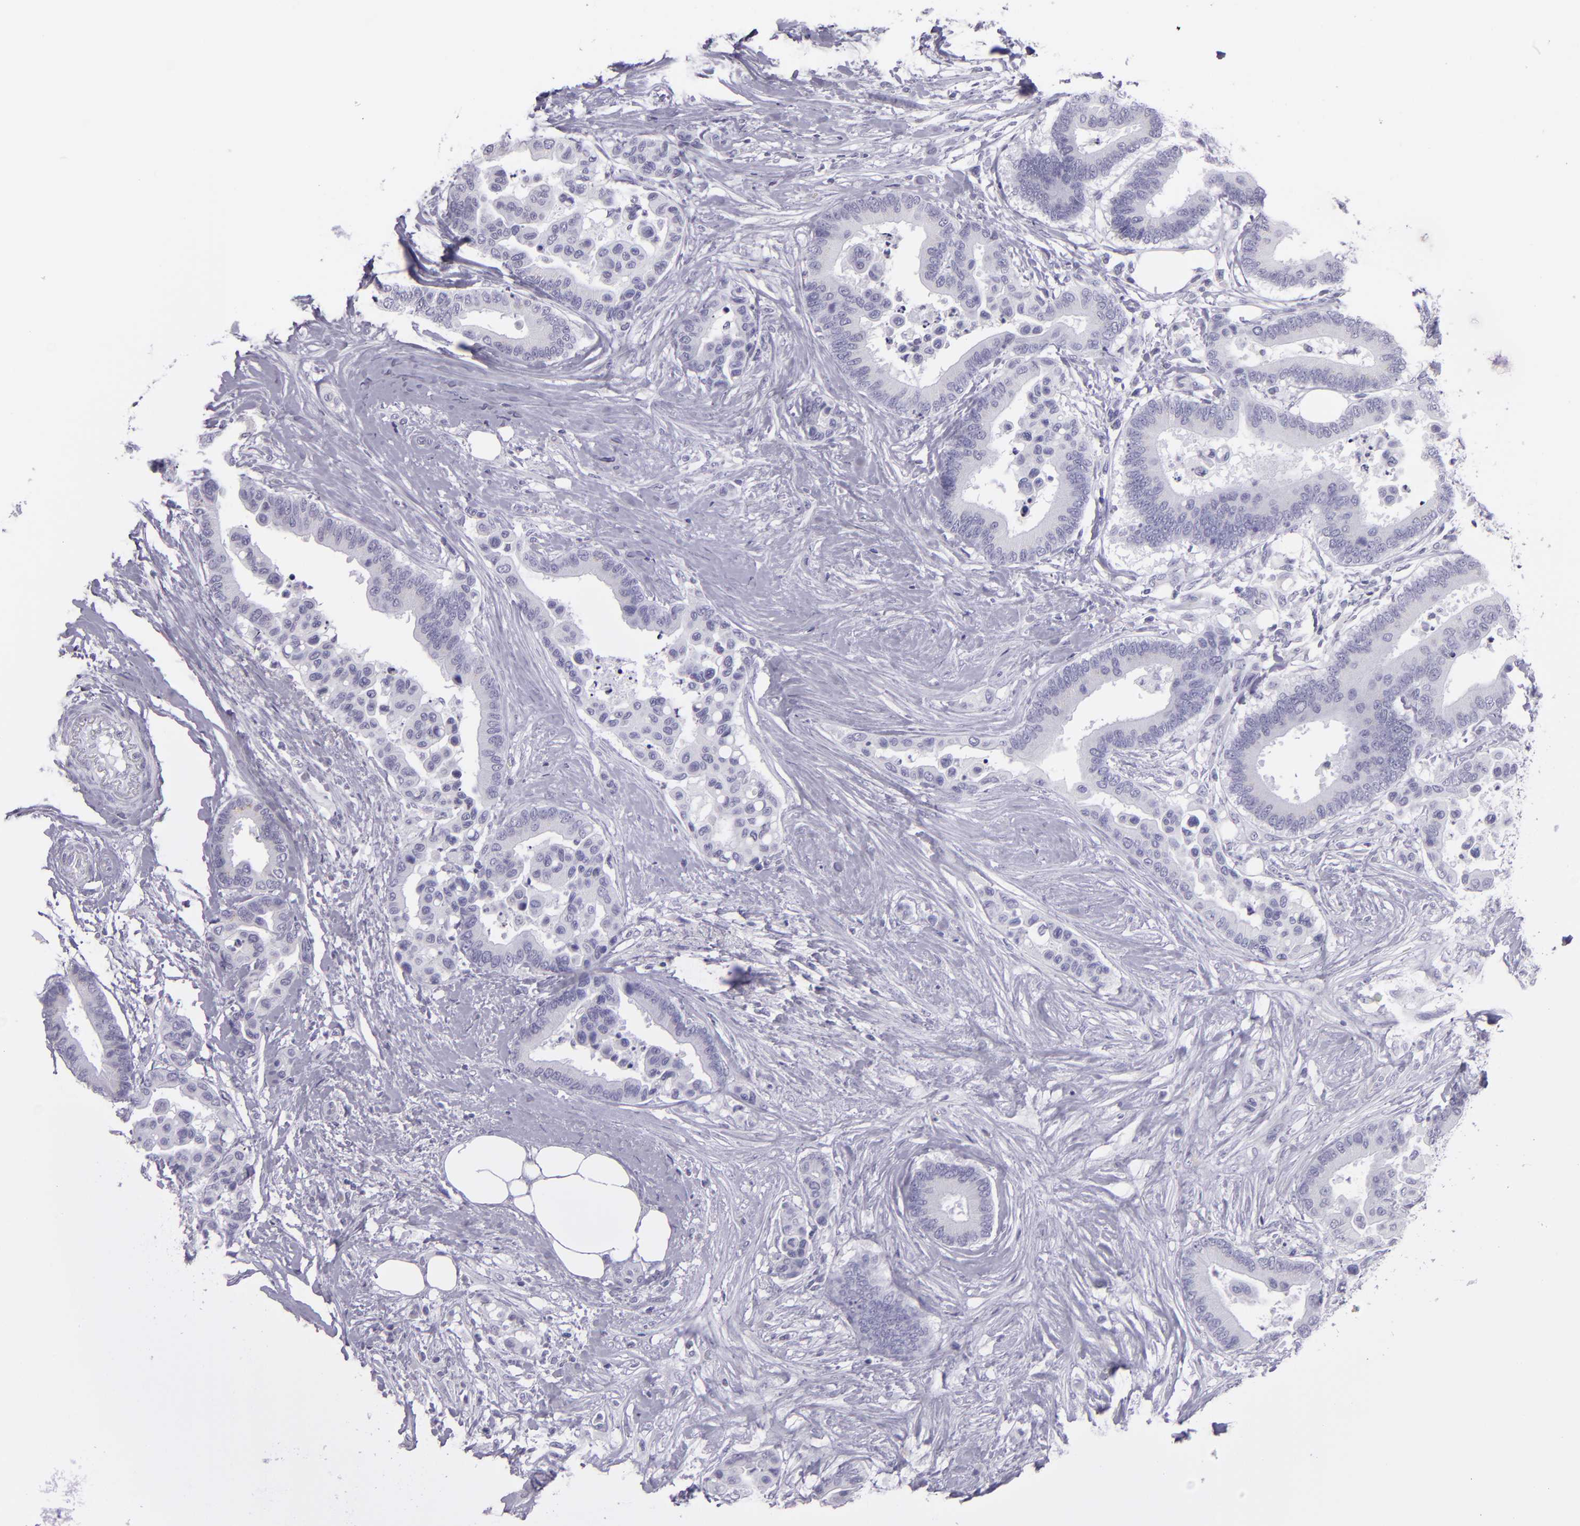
{"staining": {"intensity": "negative", "quantity": "none", "location": "none"}, "tissue": "colorectal cancer", "cell_type": "Tumor cells", "image_type": "cancer", "snomed": [{"axis": "morphology", "description": "Adenocarcinoma, NOS"}, {"axis": "topography", "description": "Colon"}], "caption": "Immunohistochemical staining of human colorectal cancer (adenocarcinoma) demonstrates no significant positivity in tumor cells.", "gene": "MUC5AC", "patient": {"sex": "male", "age": 82}}